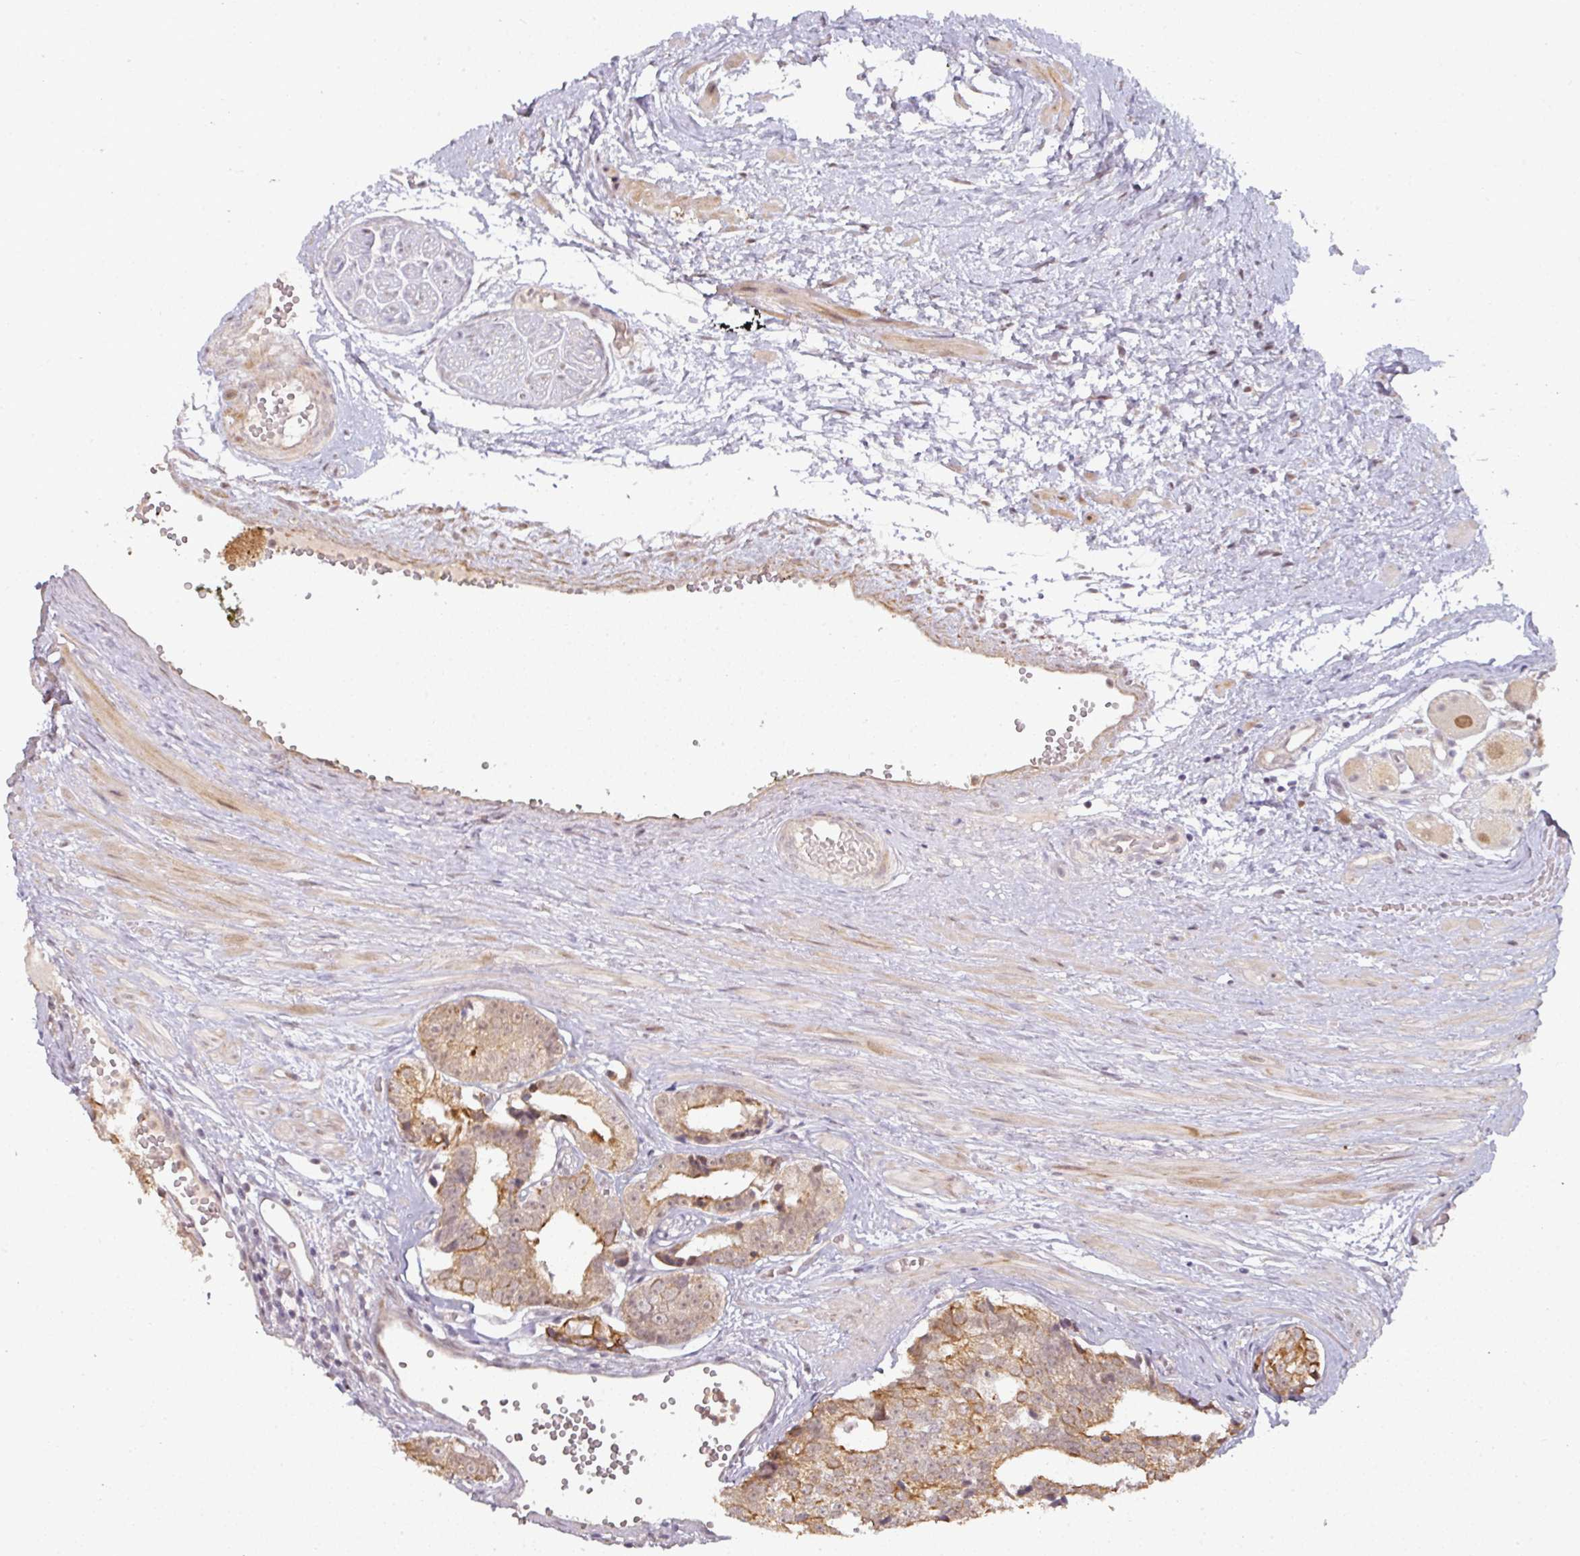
{"staining": {"intensity": "moderate", "quantity": "25%-75%", "location": "cytoplasmic/membranous"}, "tissue": "prostate cancer", "cell_type": "Tumor cells", "image_type": "cancer", "snomed": [{"axis": "morphology", "description": "Adenocarcinoma, High grade"}, {"axis": "topography", "description": "Prostate"}], "caption": "An IHC photomicrograph of neoplastic tissue is shown. Protein staining in brown shows moderate cytoplasmic/membranous positivity in prostate cancer (high-grade adenocarcinoma) within tumor cells.", "gene": "GTF2H3", "patient": {"sex": "male", "age": 71}}